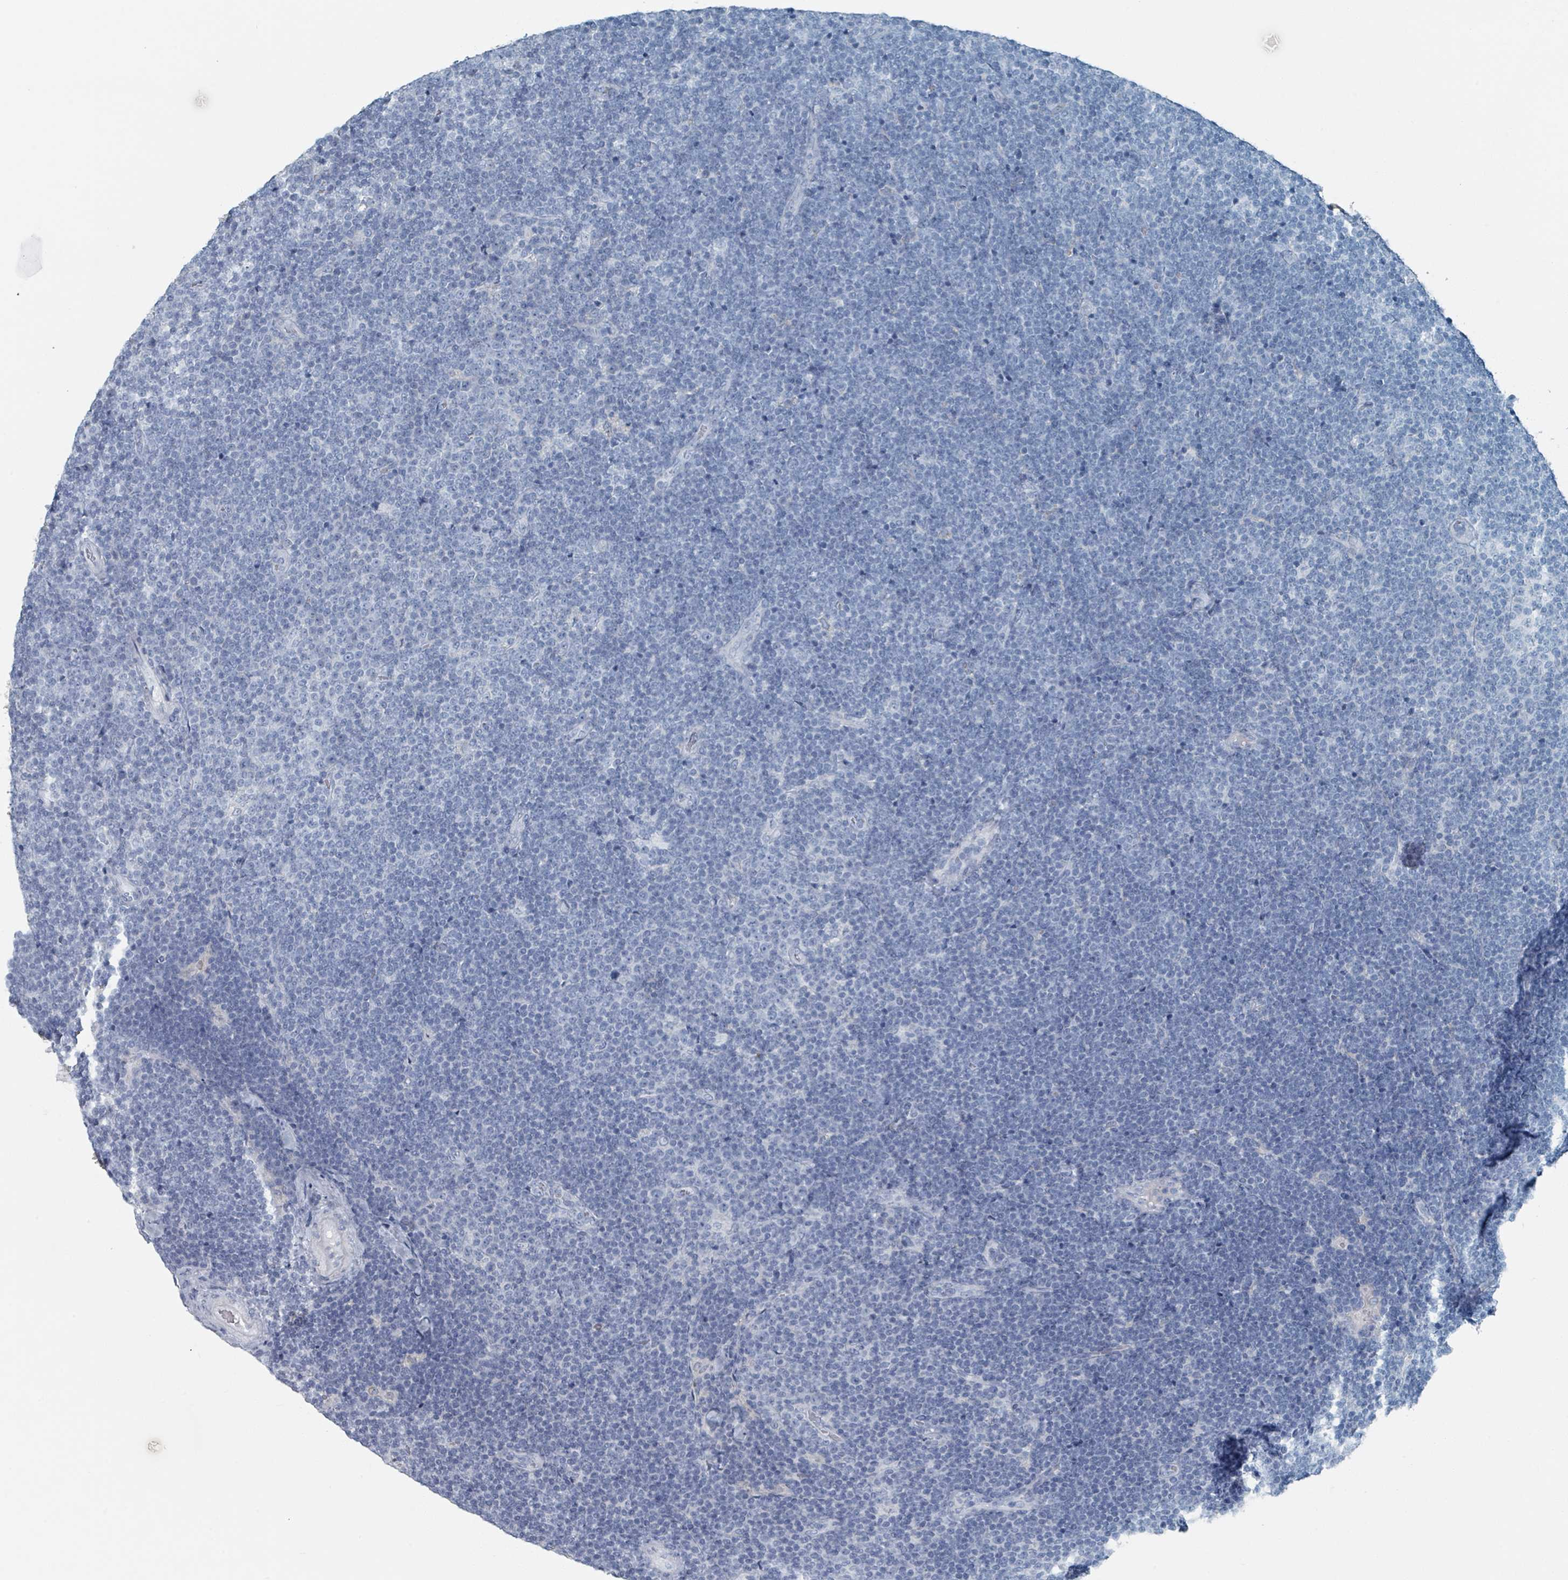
{"staining": {"intensity": "negative", "quantity": "none", "location": "none"}, "tissue": "lymphoma", "cell_type": "Tumor cells", "image_type": "cancer", "snomed": [{"axis": "morphology", "description": "Malignant lymphoma, non-Hodgkin's type, Low grade"}, {"axis": "topography", "description": "Lymph node"}], "caption": "Immunohistochemical staining of low-grade malignant lymphoma, non-Hodgkin's type demonstrates no significant positivity in tumor cells.", "gene": "GAMT", "patient": {"sex": "male", "age": 48}}